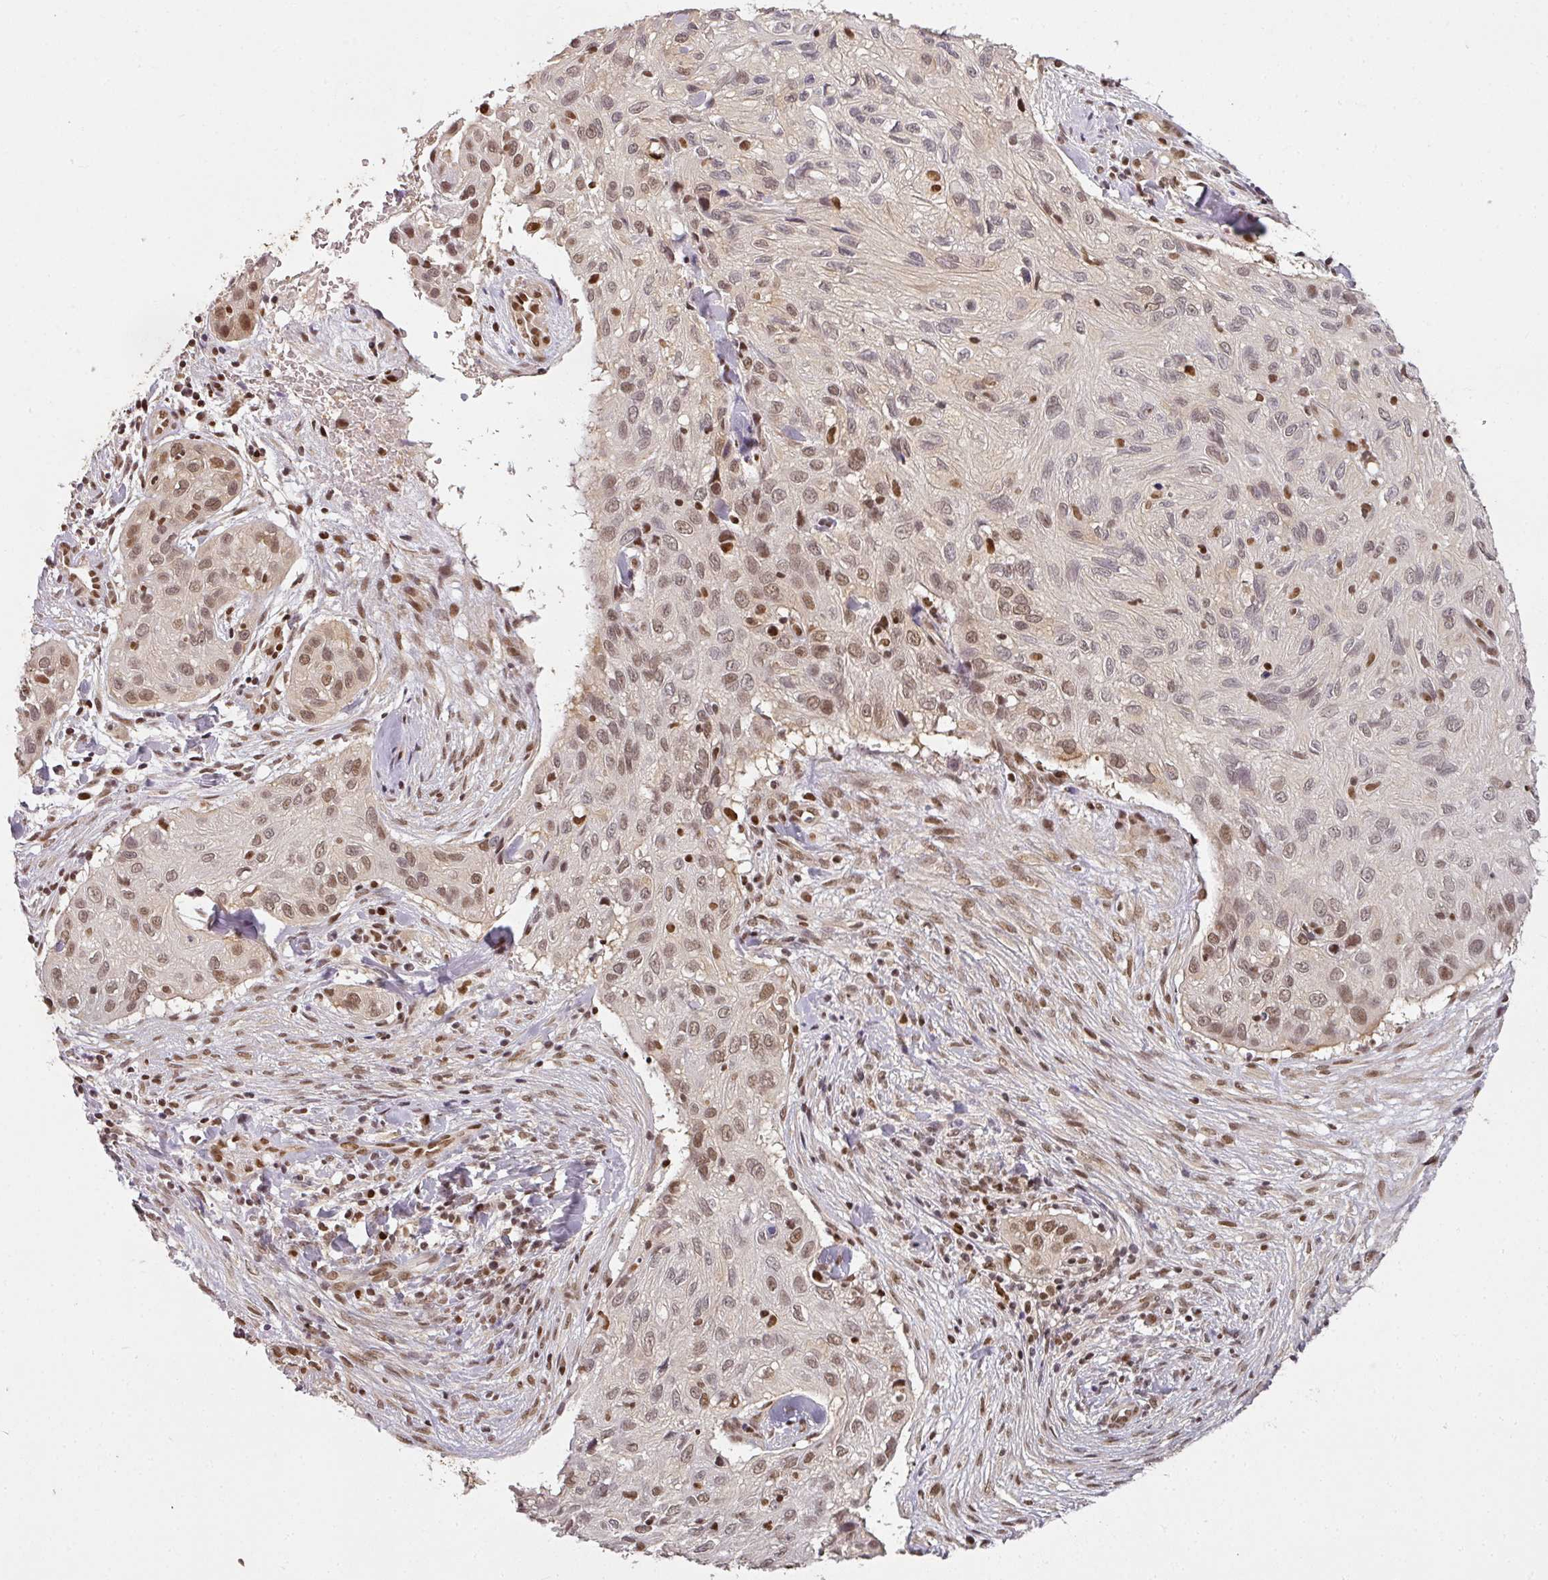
{"staining": {"intensity": "moderate", "quantity": "25%-75%", "location": "nuclear"}, "tissue": "skin cancer", "cell_type": "Tumor cells", "image_type": "cancer", "snomed": [{"axis": "morphology", "description": "Squamous cell carcinoma, NOS"}, {"axis": "topography", "description": "Skin"}], "caption": "Immunohistochemical staining of skin cancer (squamous cell carcinoma) exhibits medium levels of moderate nuclear positivity in approximately 25%-75% of tumor cells.", "gene": "GPRIN2", "patient": {"sex": "male", "age": 82}}